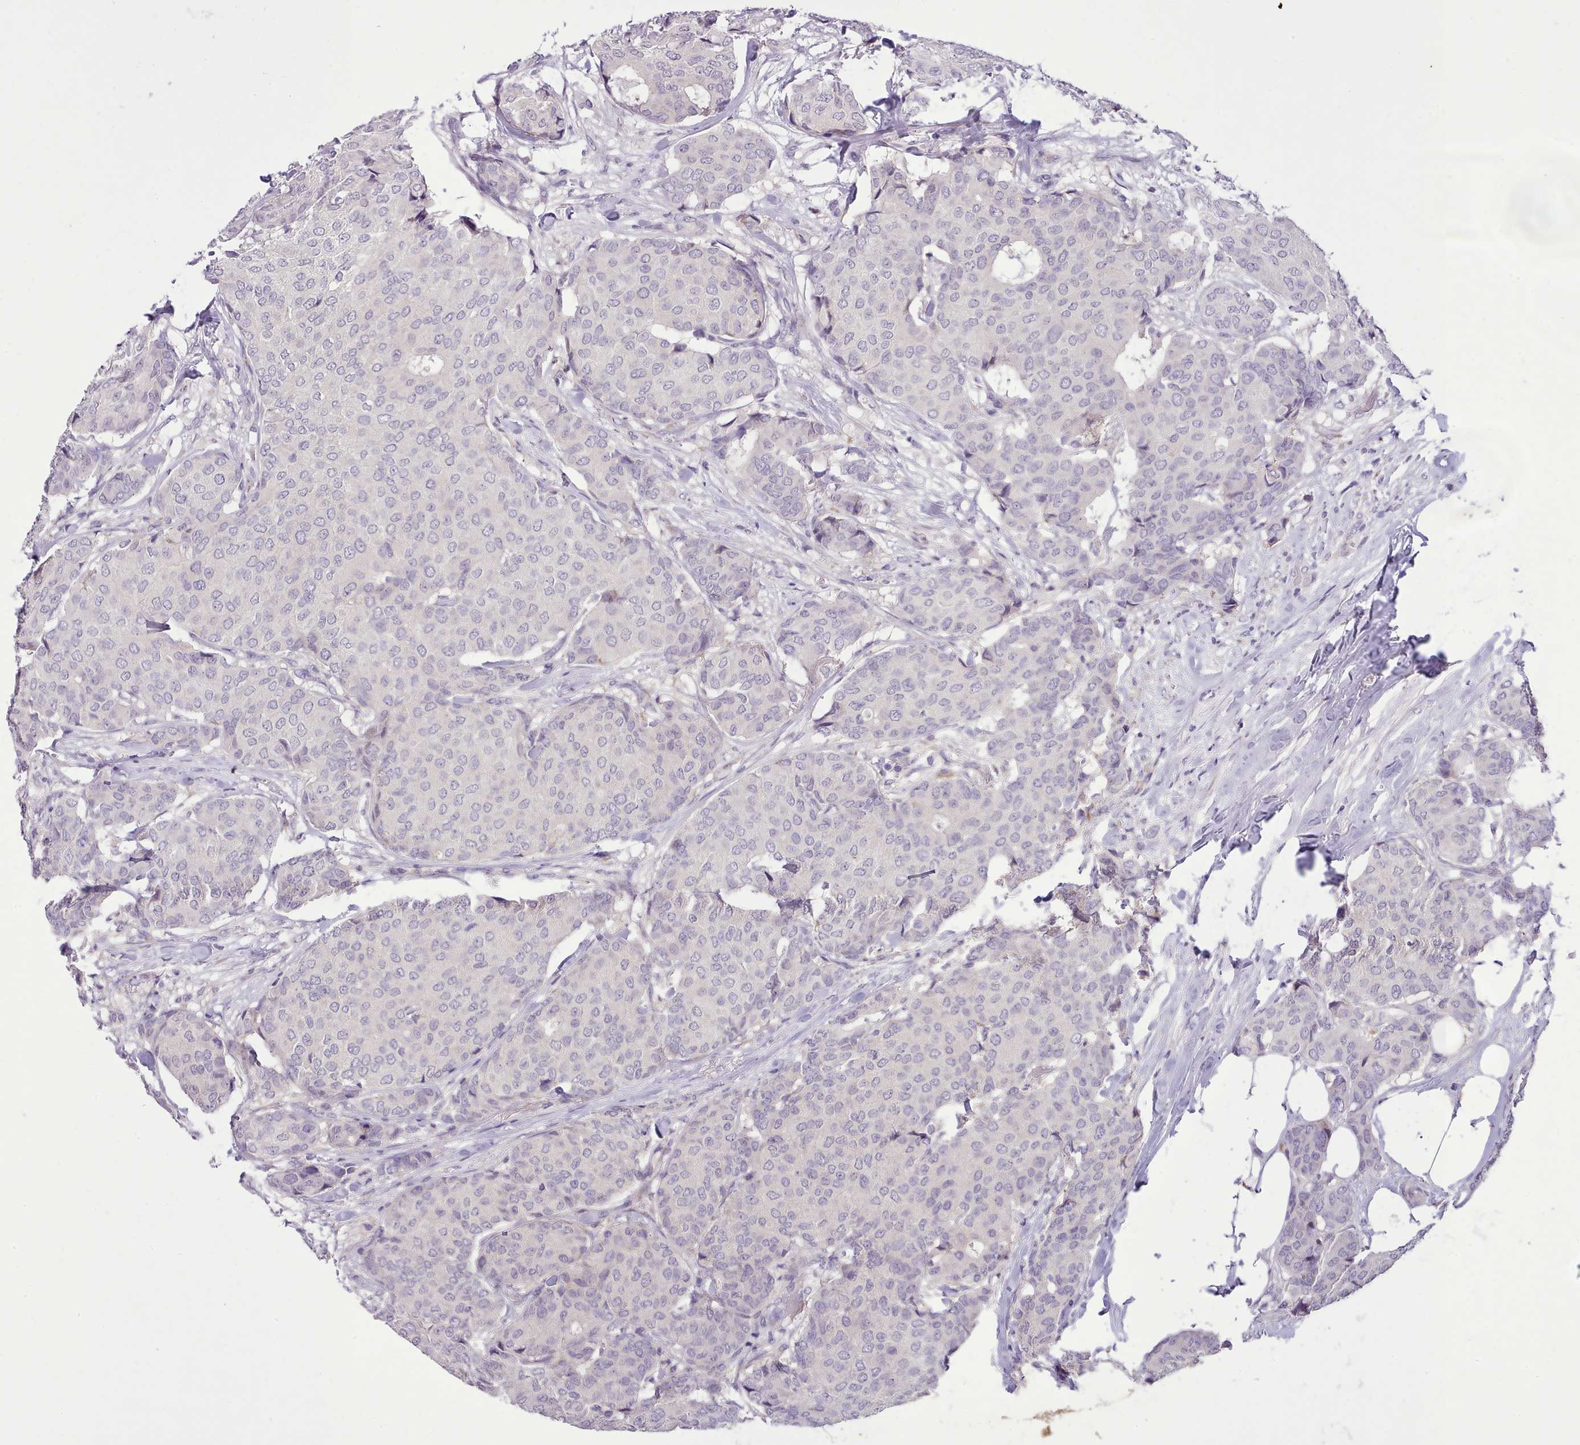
{"staining": {"intensity": "negative", "quantity": "none", "location": "none"}, "tissue": "breast cancer", "cell_type": "Tumor cells", "image_type": "cancer", "snomed": [{"axis": "morphology", "description": "Duct carcinoma"}, {"axis": "topography", "description": "Breast"}], "caption": "This is a histopathology image of IHC staining of infiltrating ductal carcinoma (breast), which shows no expression in tumor cells.", "gene": "FAM83E", "patient": {"sex": "female", "age": 75}}